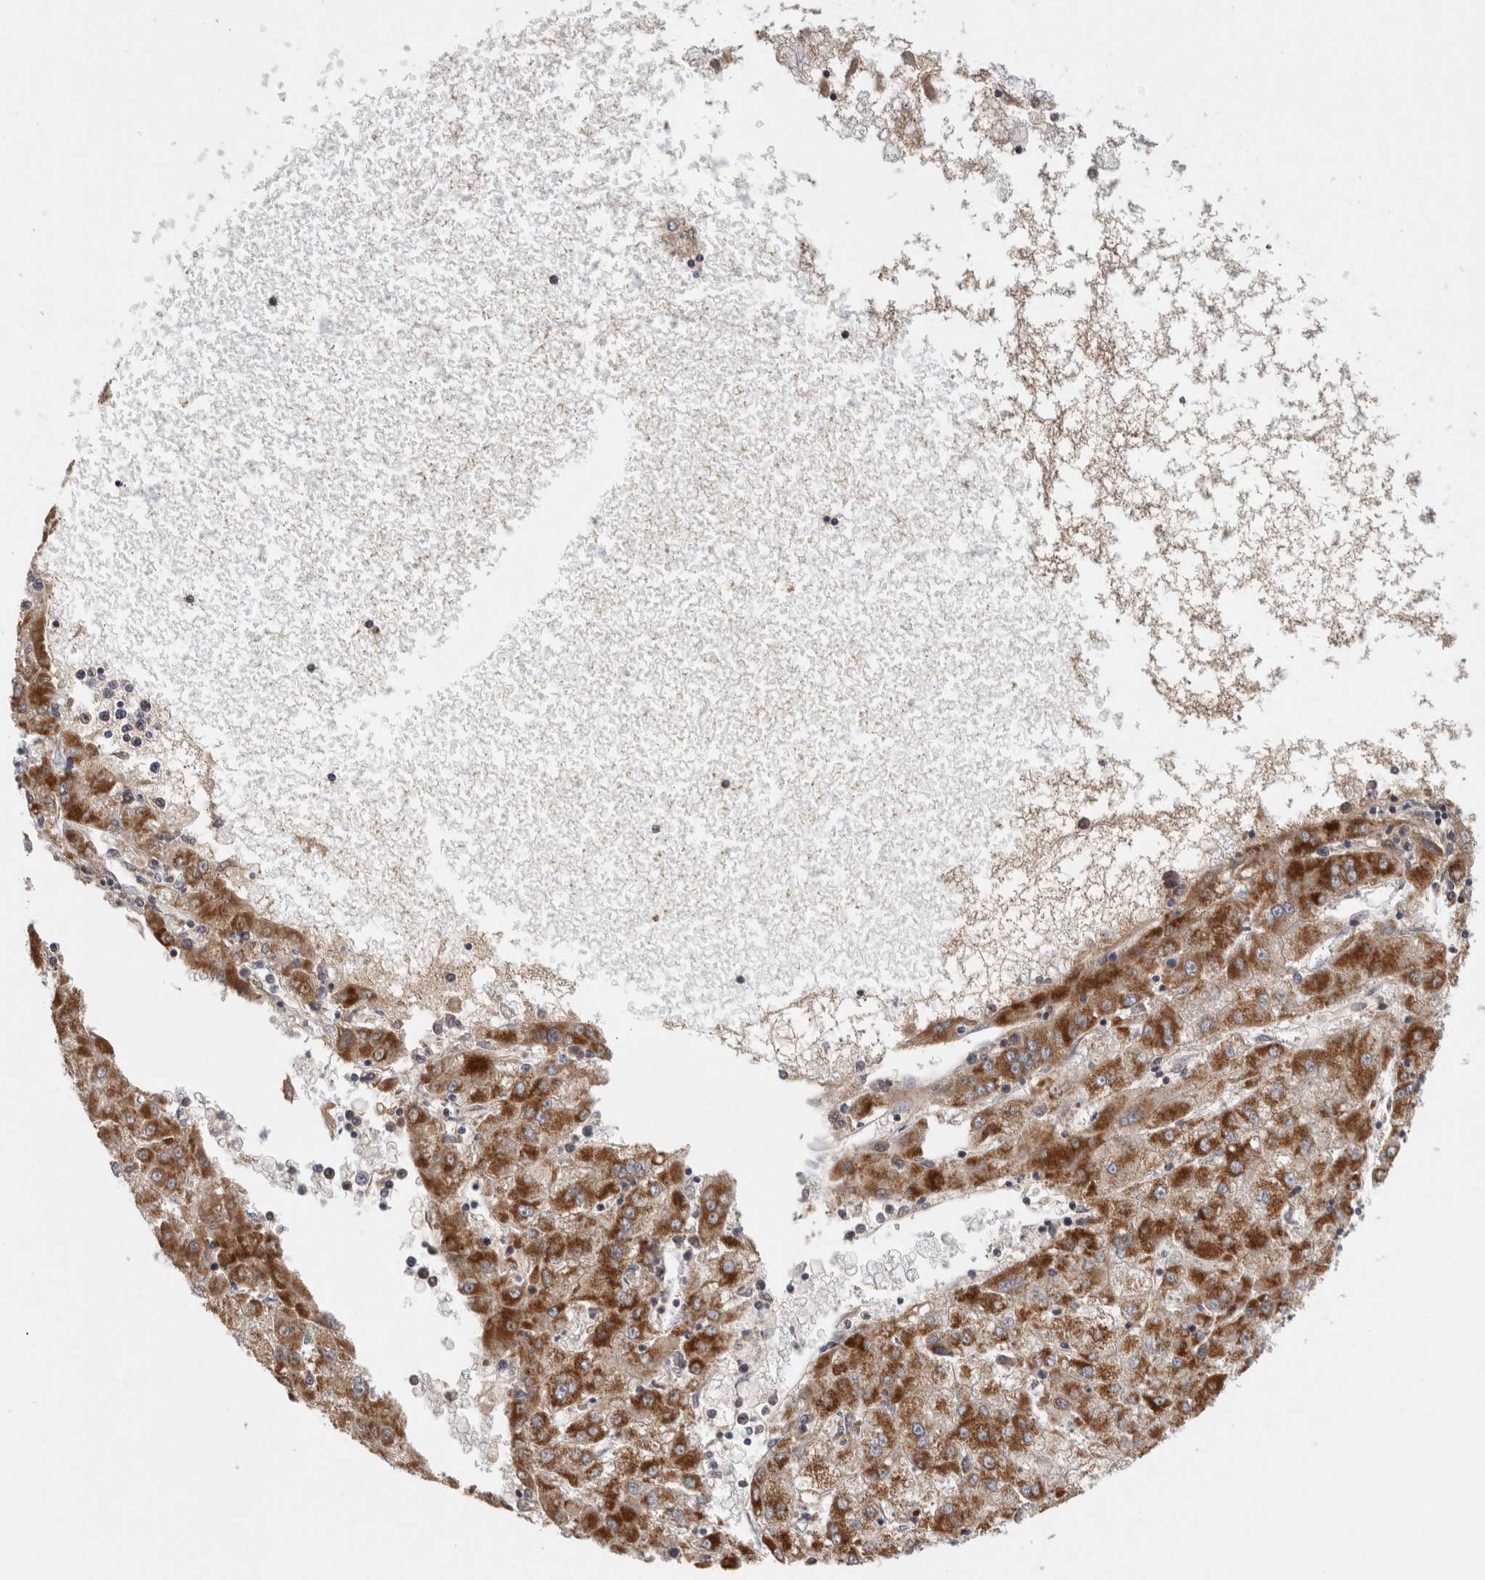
{"staining": {"intensity": "moderate", "quantity": ">75%", "location": "cytoplasmic/membranous"}, "tissue": "liver cancer", "cell_type": "Tumor cells", "image_type": "cancer", "snomed": [{"axis": "morphology", "description": "Carcinoma, Hepatocellular, NOS"}, {"axis": "topography", "description": "Liver"}], "caption": "Liver cancer (hepatocellular carcinoma) was stained to show a protein in brown. There is medium levels of moderate cytoplasmic/membranous positivity in approximately >75% of tumor cells. (Stains: DAB in brown, nuclei in blue, Microscopy: brightfield microscopy at high magnification).", "gene": "RBM48", "patient": {"sex": "male", "age": 72}}